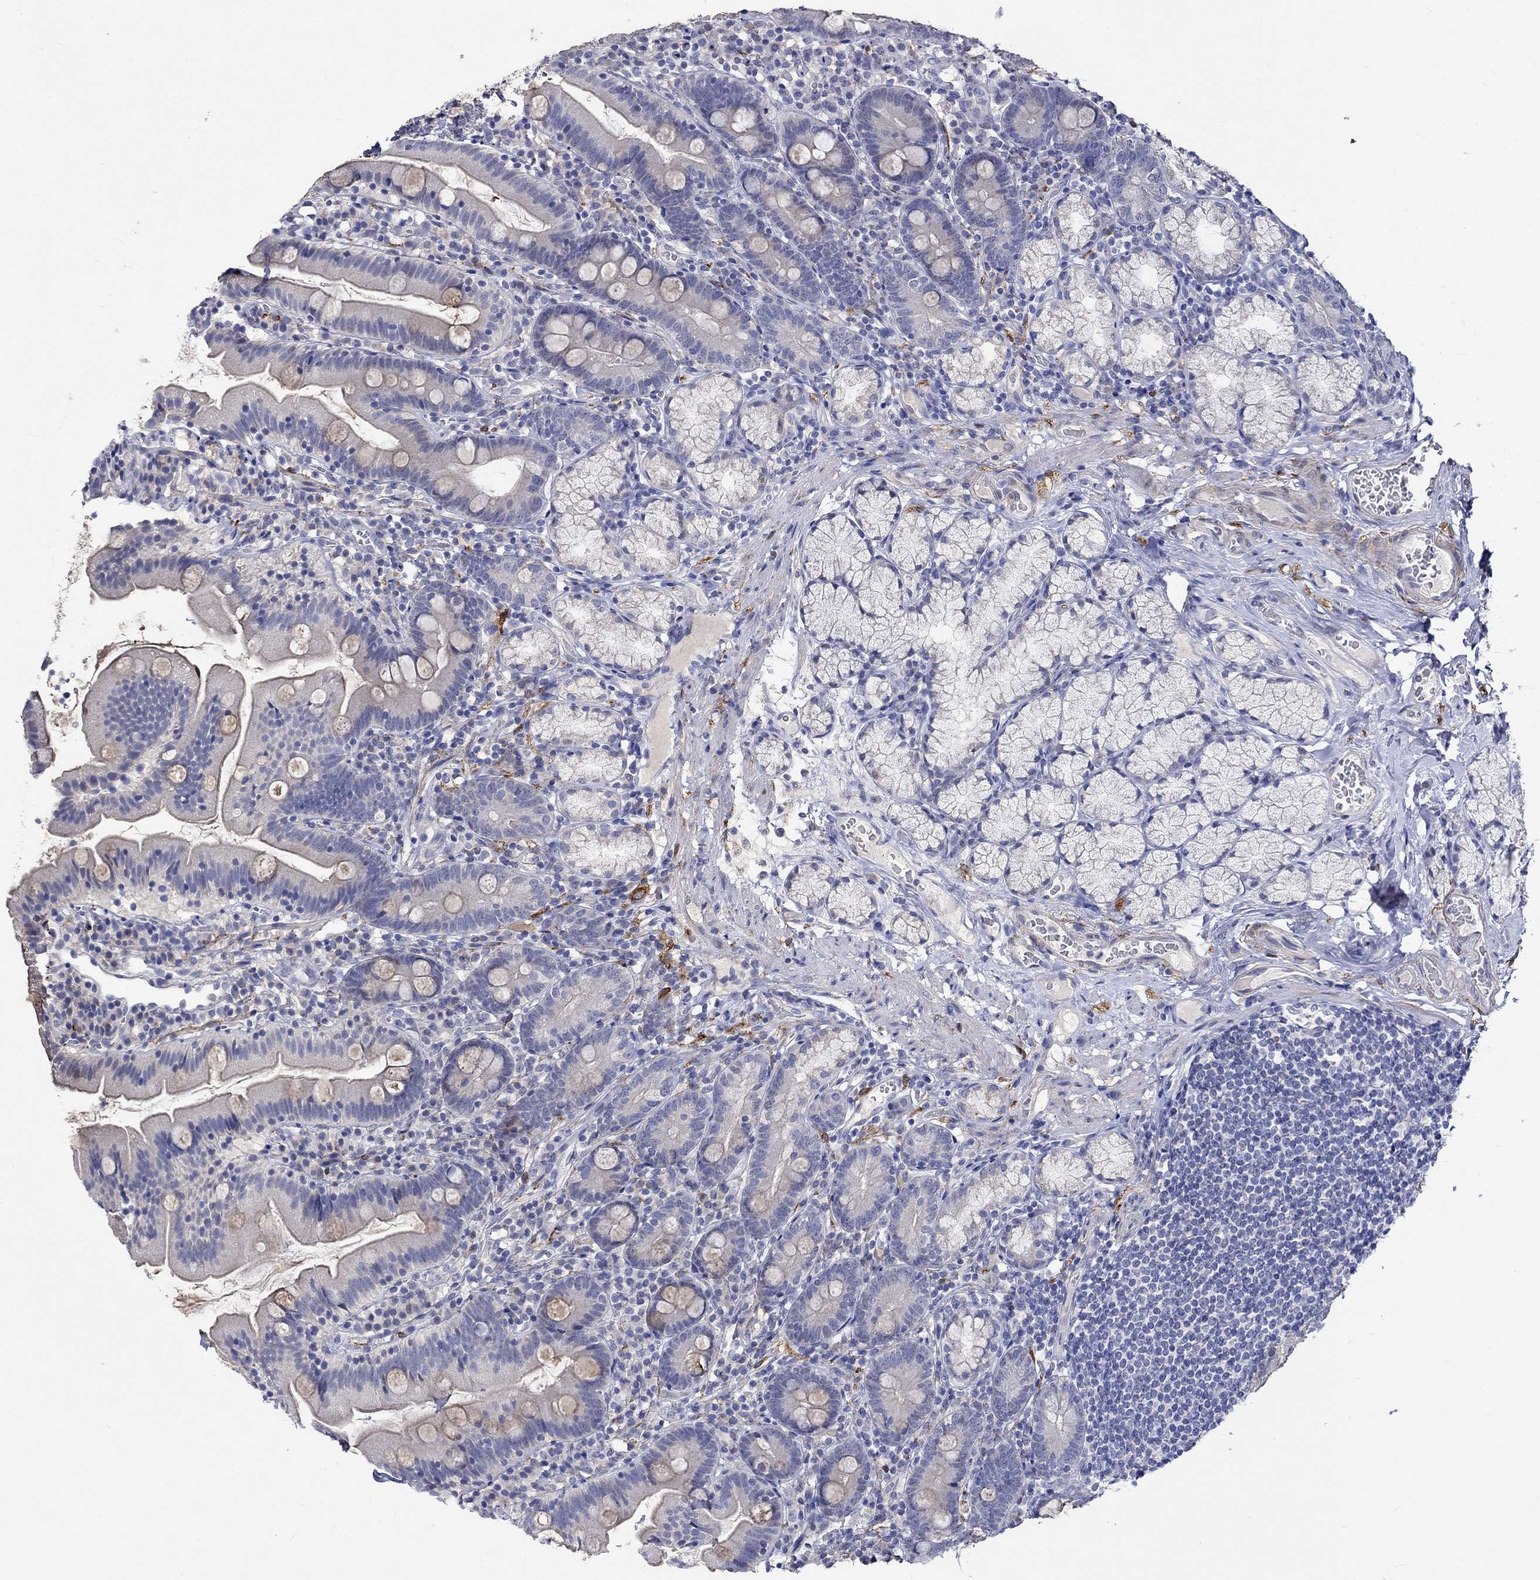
{"staining": {"intensity": "negative", "quantity": "none", "location": "none"}, "tissue": "duodenum", "cell_type": "Glandular cells", "image_type": "normal", "snomed": [{"axis": "morphology", "description": "Normal tissue, NOS"}, {"axis": "topography", "description": "Duodenum"}], "caption": "Photomicrograph shows no significant protein positivity in glandular cells of unremarkable duodenum. The staining was performed using DAB (3,3'-diaminobenzidine) to visualize the protein expression in brown, while the nuclei were stained in blue with hematoxylin (Magnification: 20x).", "gene": "CRYAB", "patient": {"sex": "female", "age": 67}}